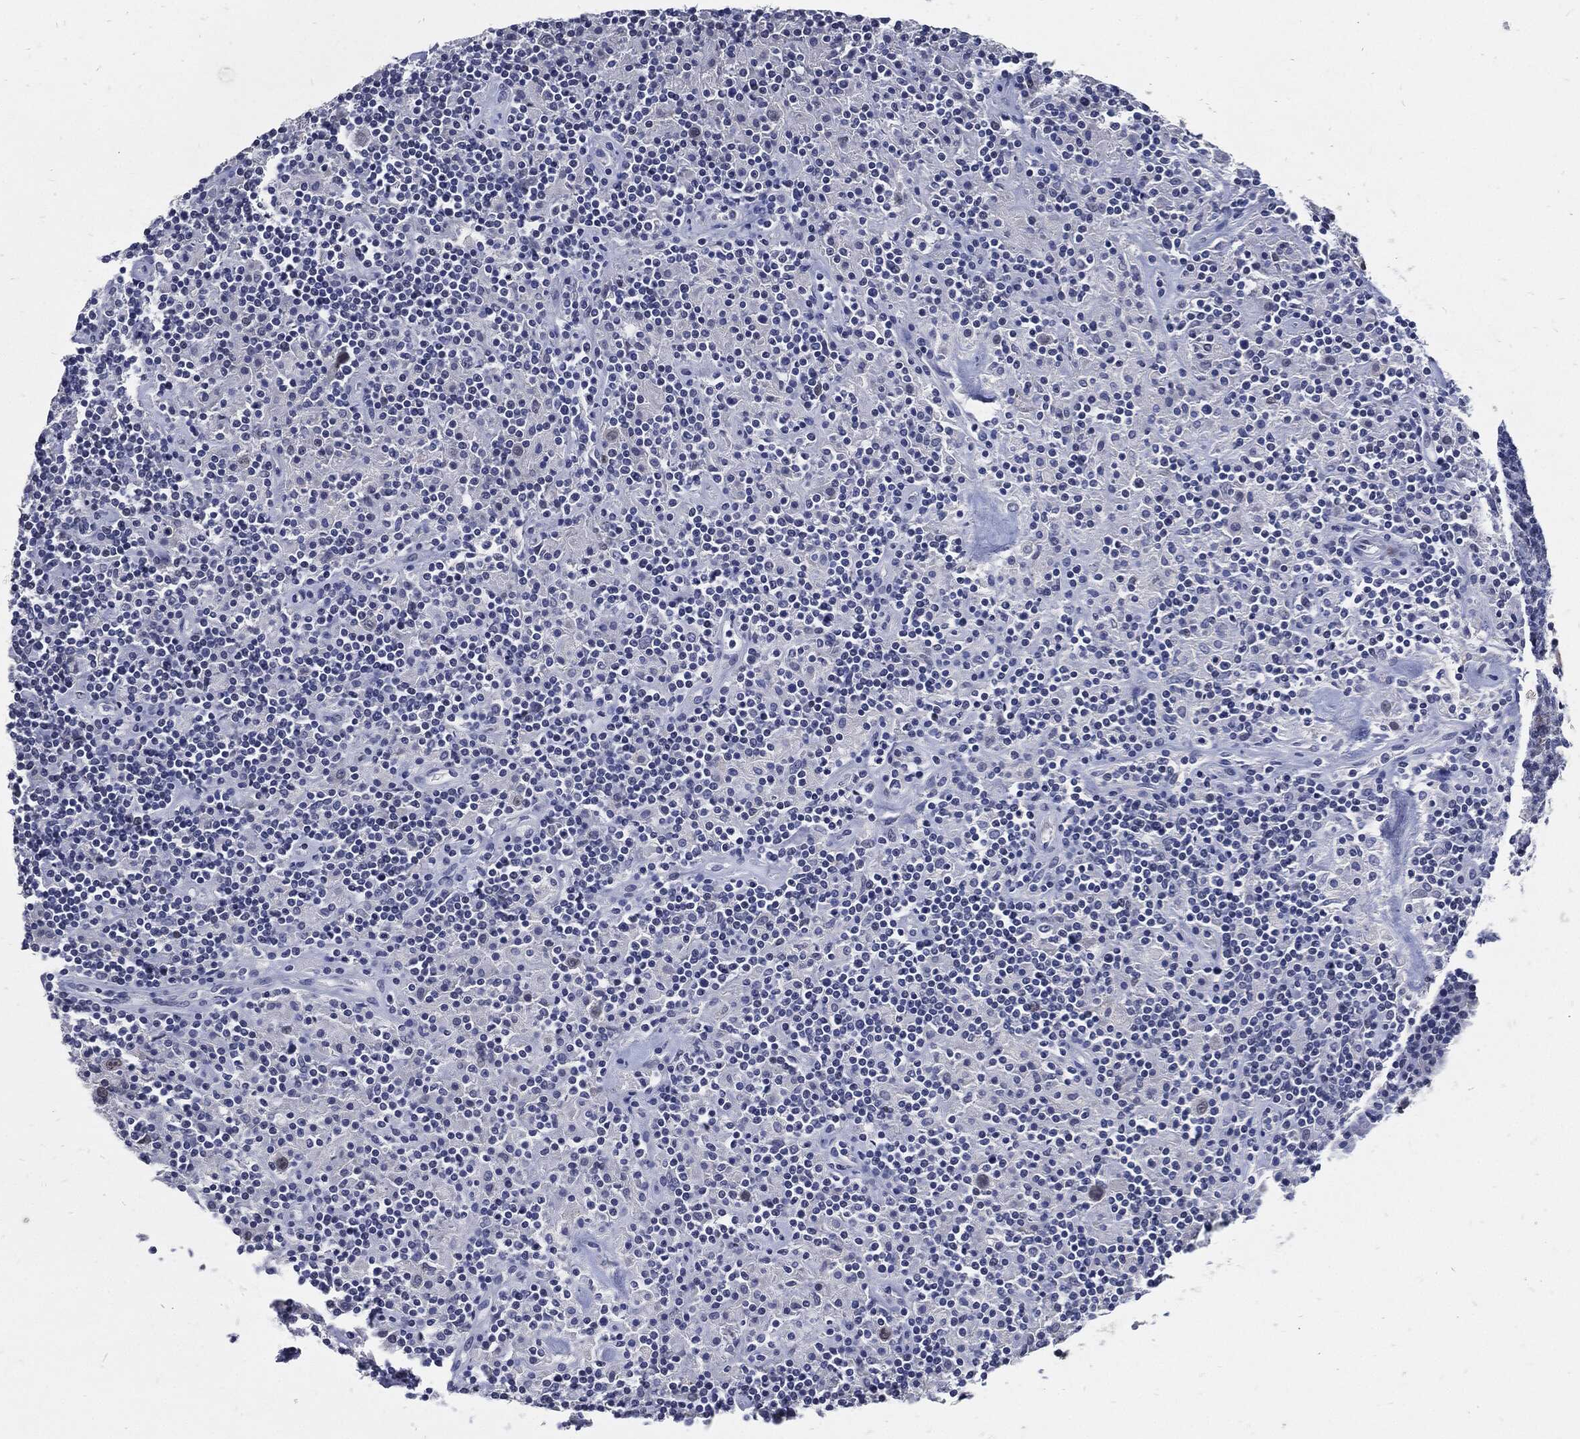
{"staining": {"intensity": "negative", "quantity": "none", "location": "none"}, "tissue": "lymphoma", "cell_type": "Tumor cells", "image_type": "cancer", "snomed": [{"axis": "morphology", "description": "Hodgkin's disease, NOS"}, {"axis": "topography", "description": "Lymph node"}], "caption": "The immunohistochemistry image has no significant staining in tumor cells of Hodgkin's disease tissue.", "gene": "JUN", "patient": {"sex": "male", "age": 70}}